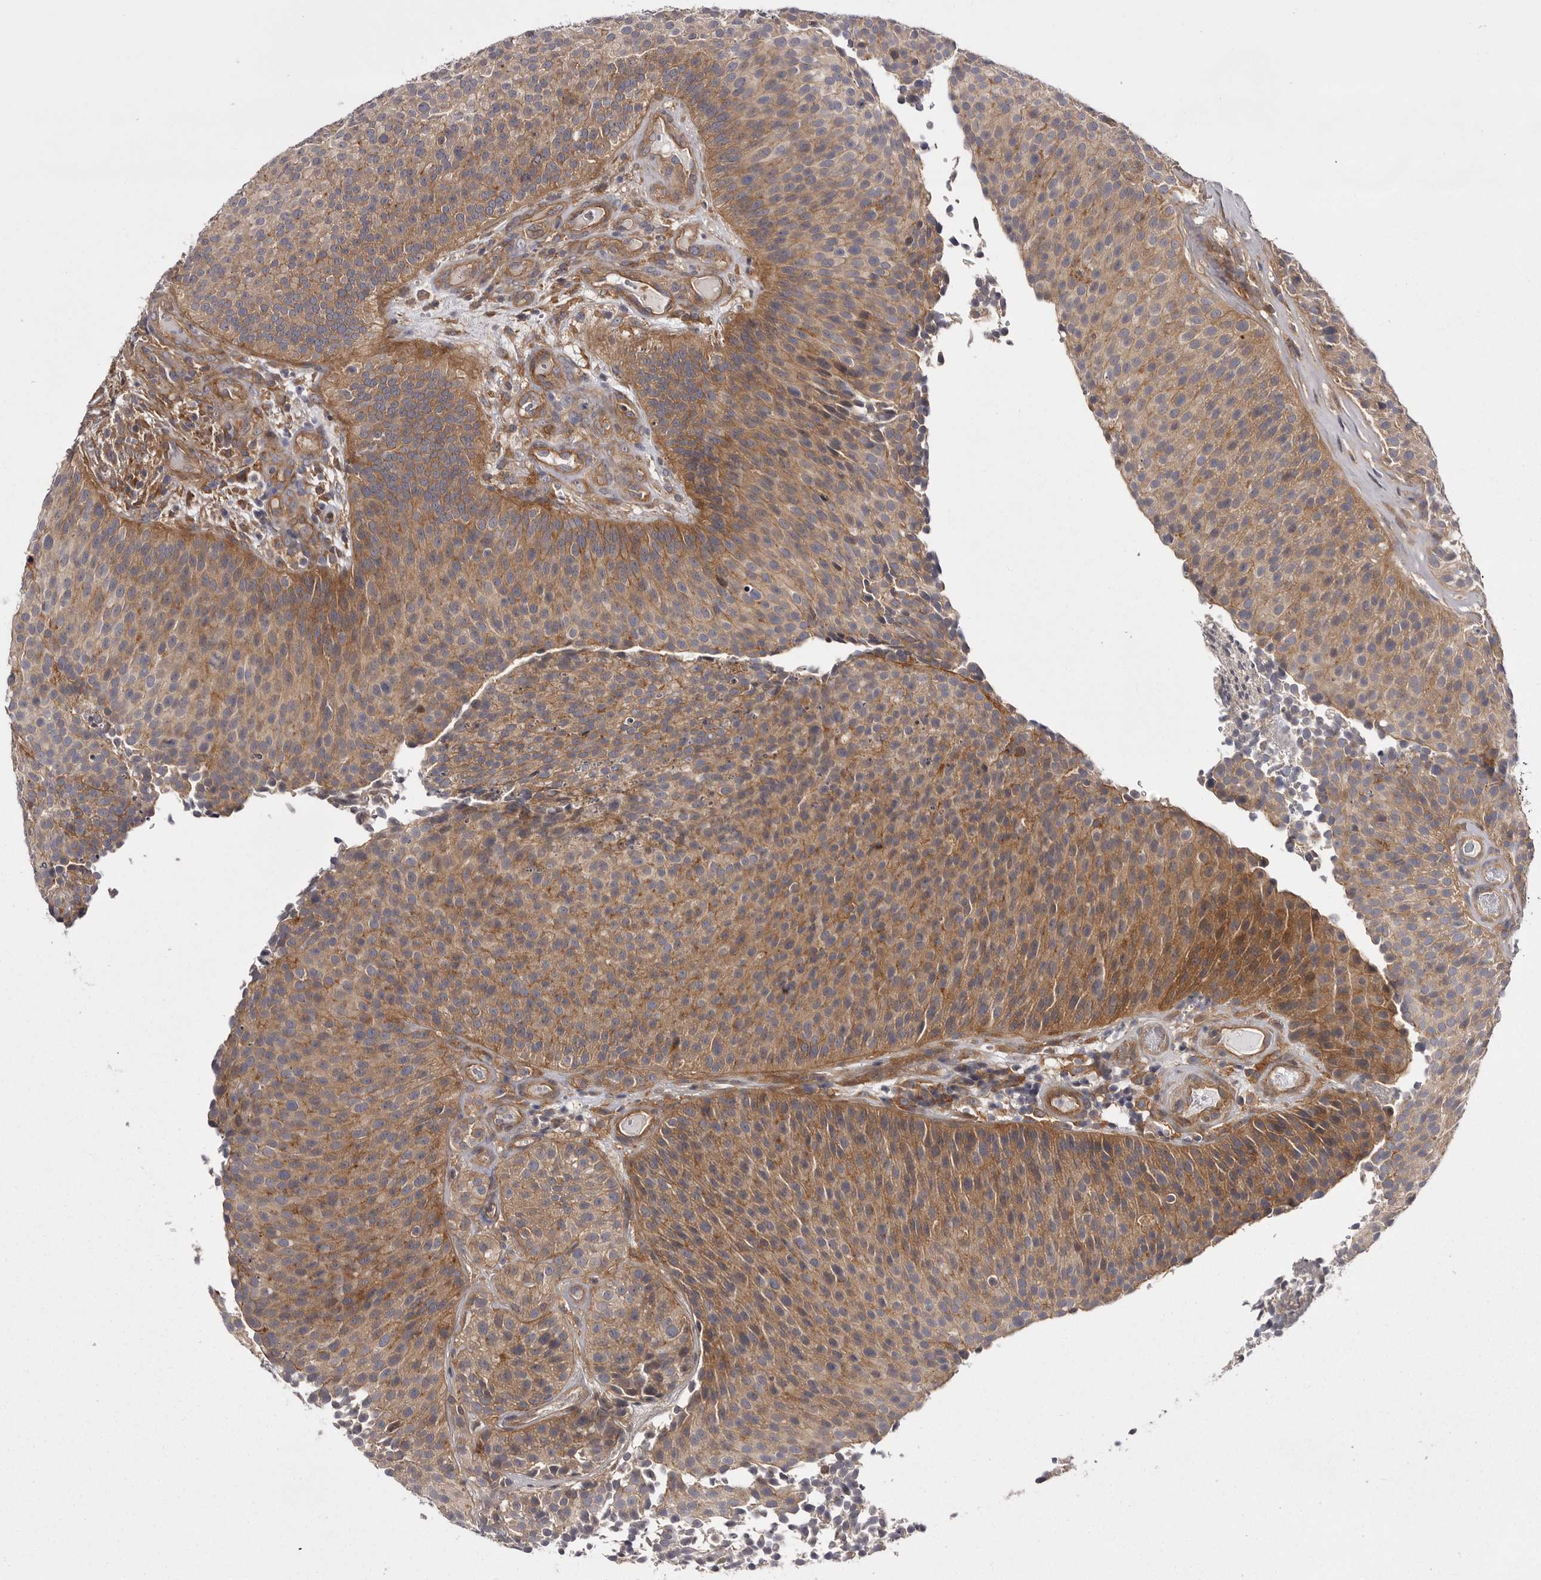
{"staining": {"intensity": "moderate", "quantity": ">75%", "location": "cytoplasmic/membranous"}, "tissue": "urothelial cancer", "cell_type": "Tumor cells", "image_type": "cancer", "snomed": [{"axis": "morphology", "description": "Urothelial carcinoma, Low grade"}, {"axis": "topography", "description": "Urinary bladder"}], "caption": "This is an image of immunohistochemistry (IHC) staining of urothelial cancer, which shows moderate expression in the cytoplasmic/membranous of tumor cells.", "gene": "OSBPL9", "patient": {"sex": "male", "age": 86}}